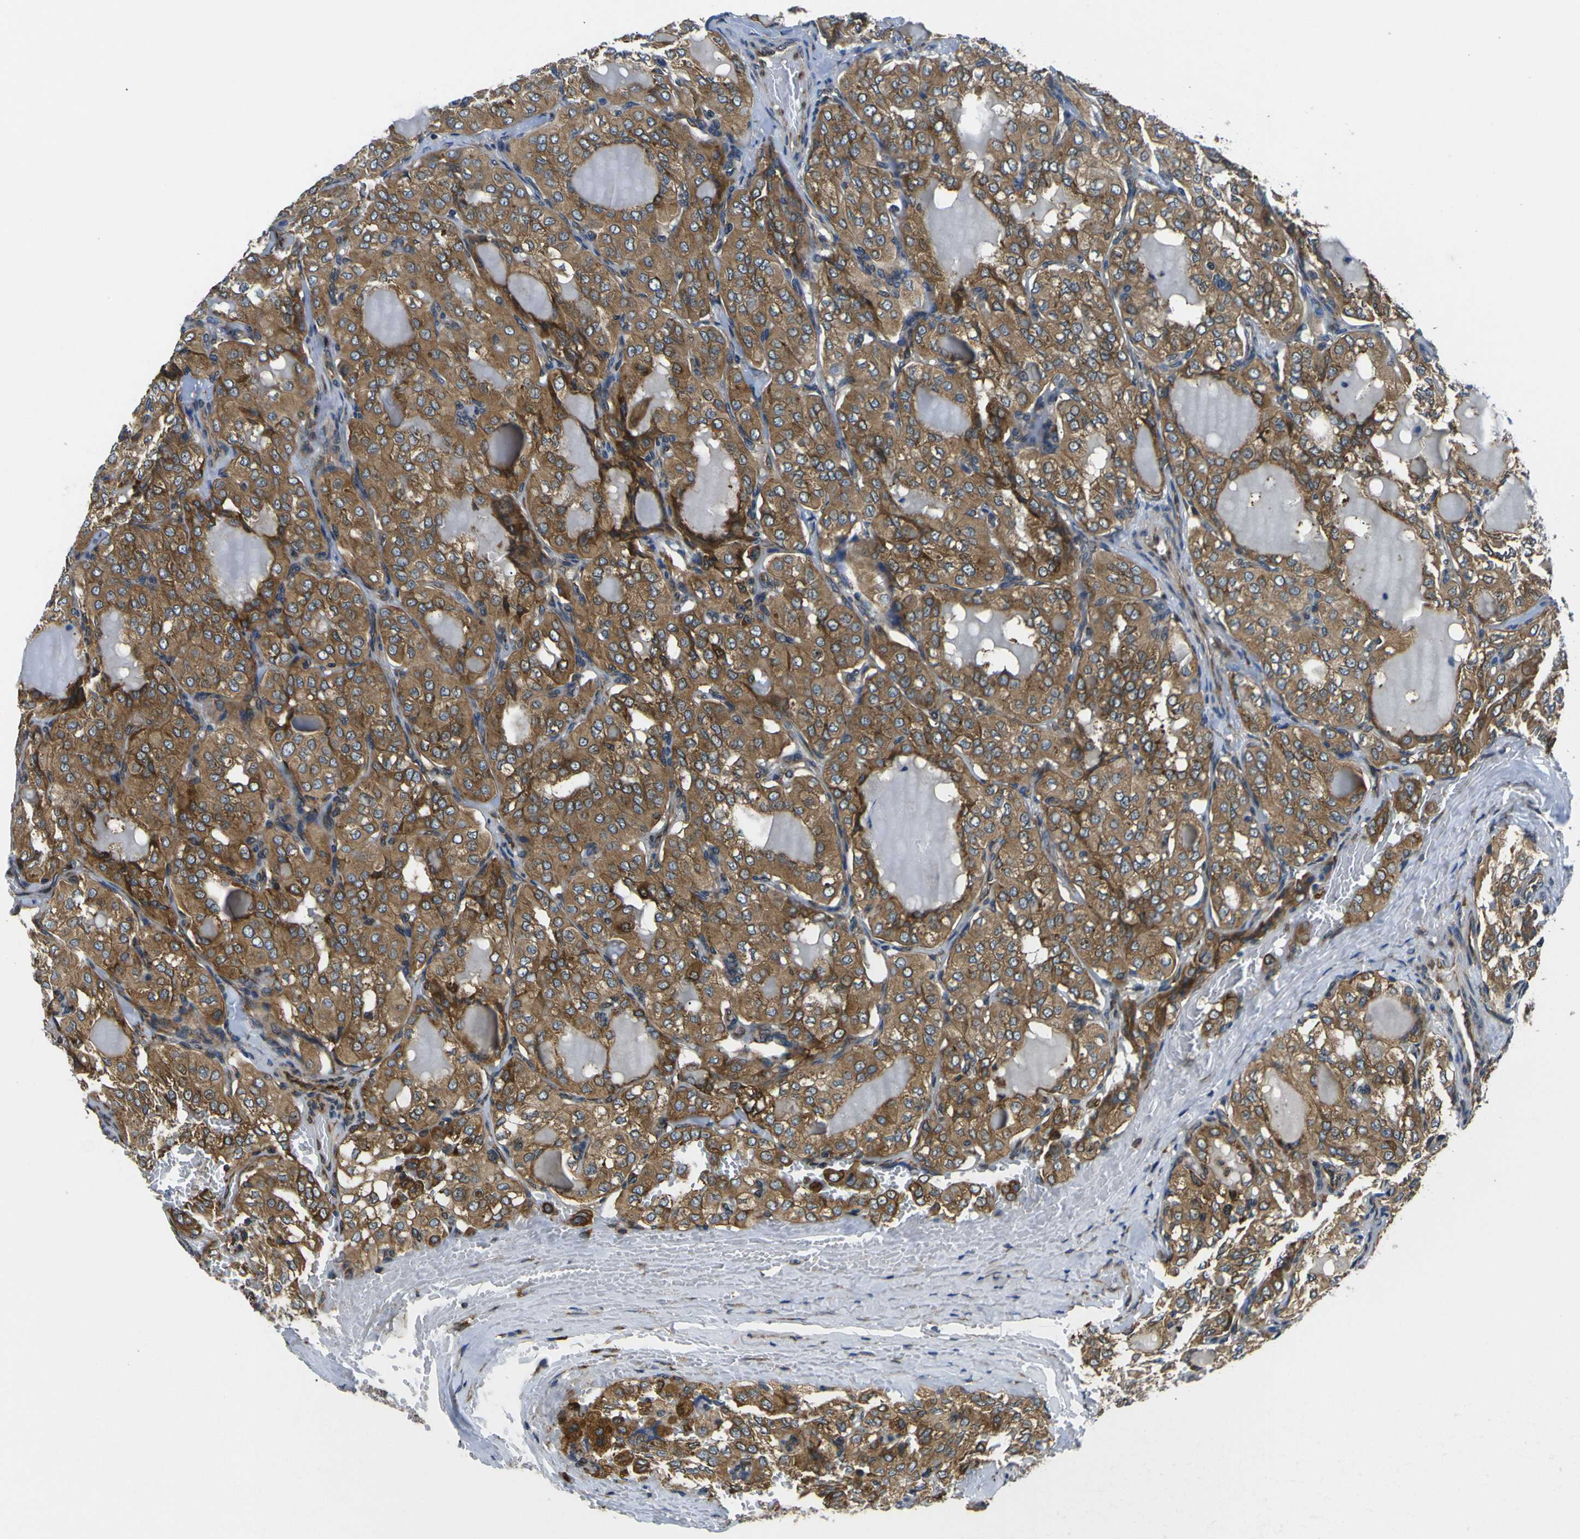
{"staining": {"intensity": "moderate", "quantity": ">75%", "location": "cytoplasmic/membranous"}, "tissue": "thyroid cancer", "cell_type": "Tumor cells", "image_type": "cancer", "snomed": [{"axis": "morphology", "description": "Papillary adenocarcinoma, NOS"}, {"axis": "topography", "description": "Thyroid gland"}], "caption": "About >75% of tumor cells in thyroid papillary adenocarcinoma show moderate cytoplasmic/membranous protein expression as visualized by brown immunohistochemical staining.", "gene": "RPSA", "patient": {"sex": "male", "age": 20}}